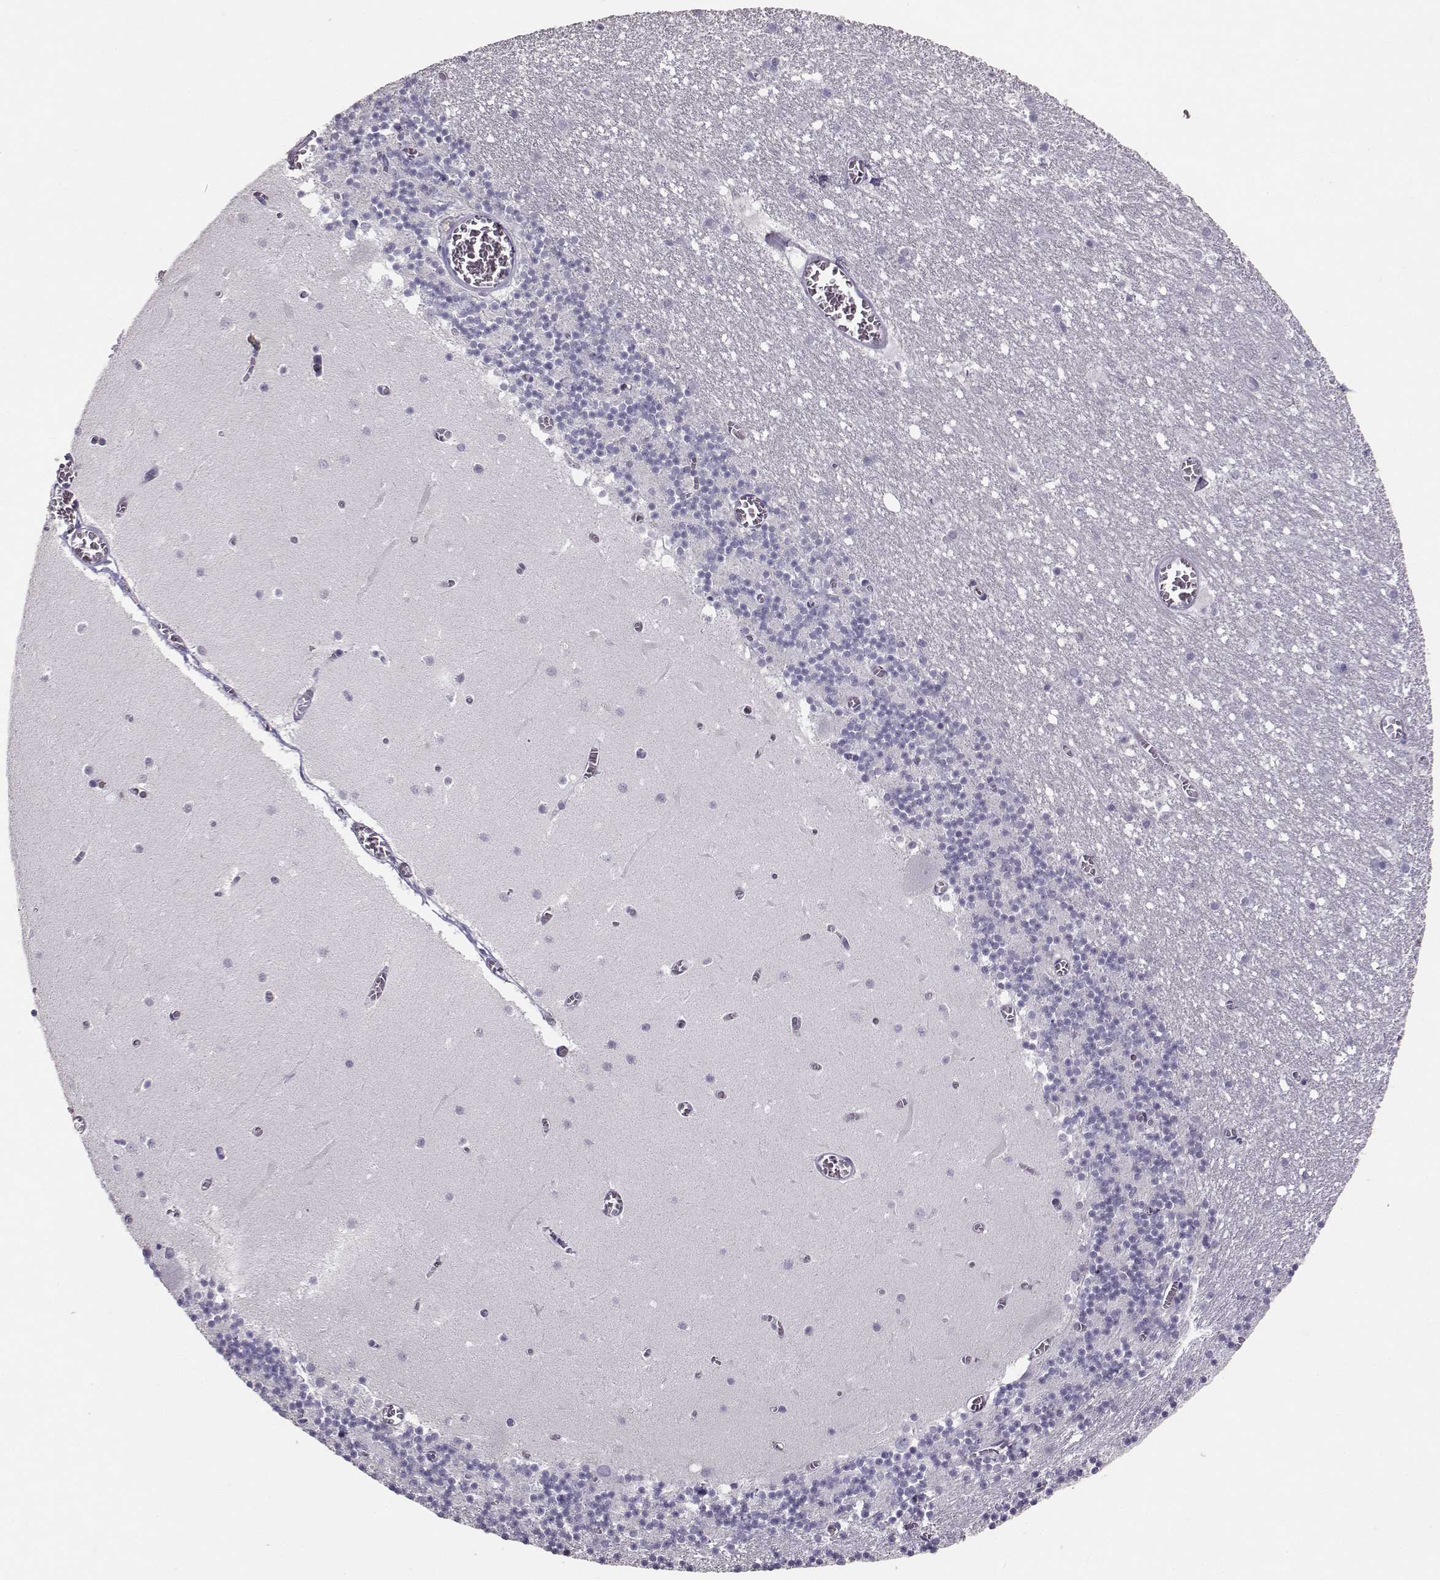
{"staining": {"intensity": "negative", "quantity": "none", "location": "none"}, "tissue": "cerebellum", "cell_type": "Cells in granular layer", "image_type": "normal", "snomed": [{"axis": "morphology", "description": "Normal tissue, NOS"}, {"axis": "topography", "description": "Cerebellum"}], "caption": "The immunohistochemistry (IHC) histopathology image has no significant expression in cells in granular layer of cerebellum.", "gene": "PKP2", "patient": {"sex": "female", "age": 28}}